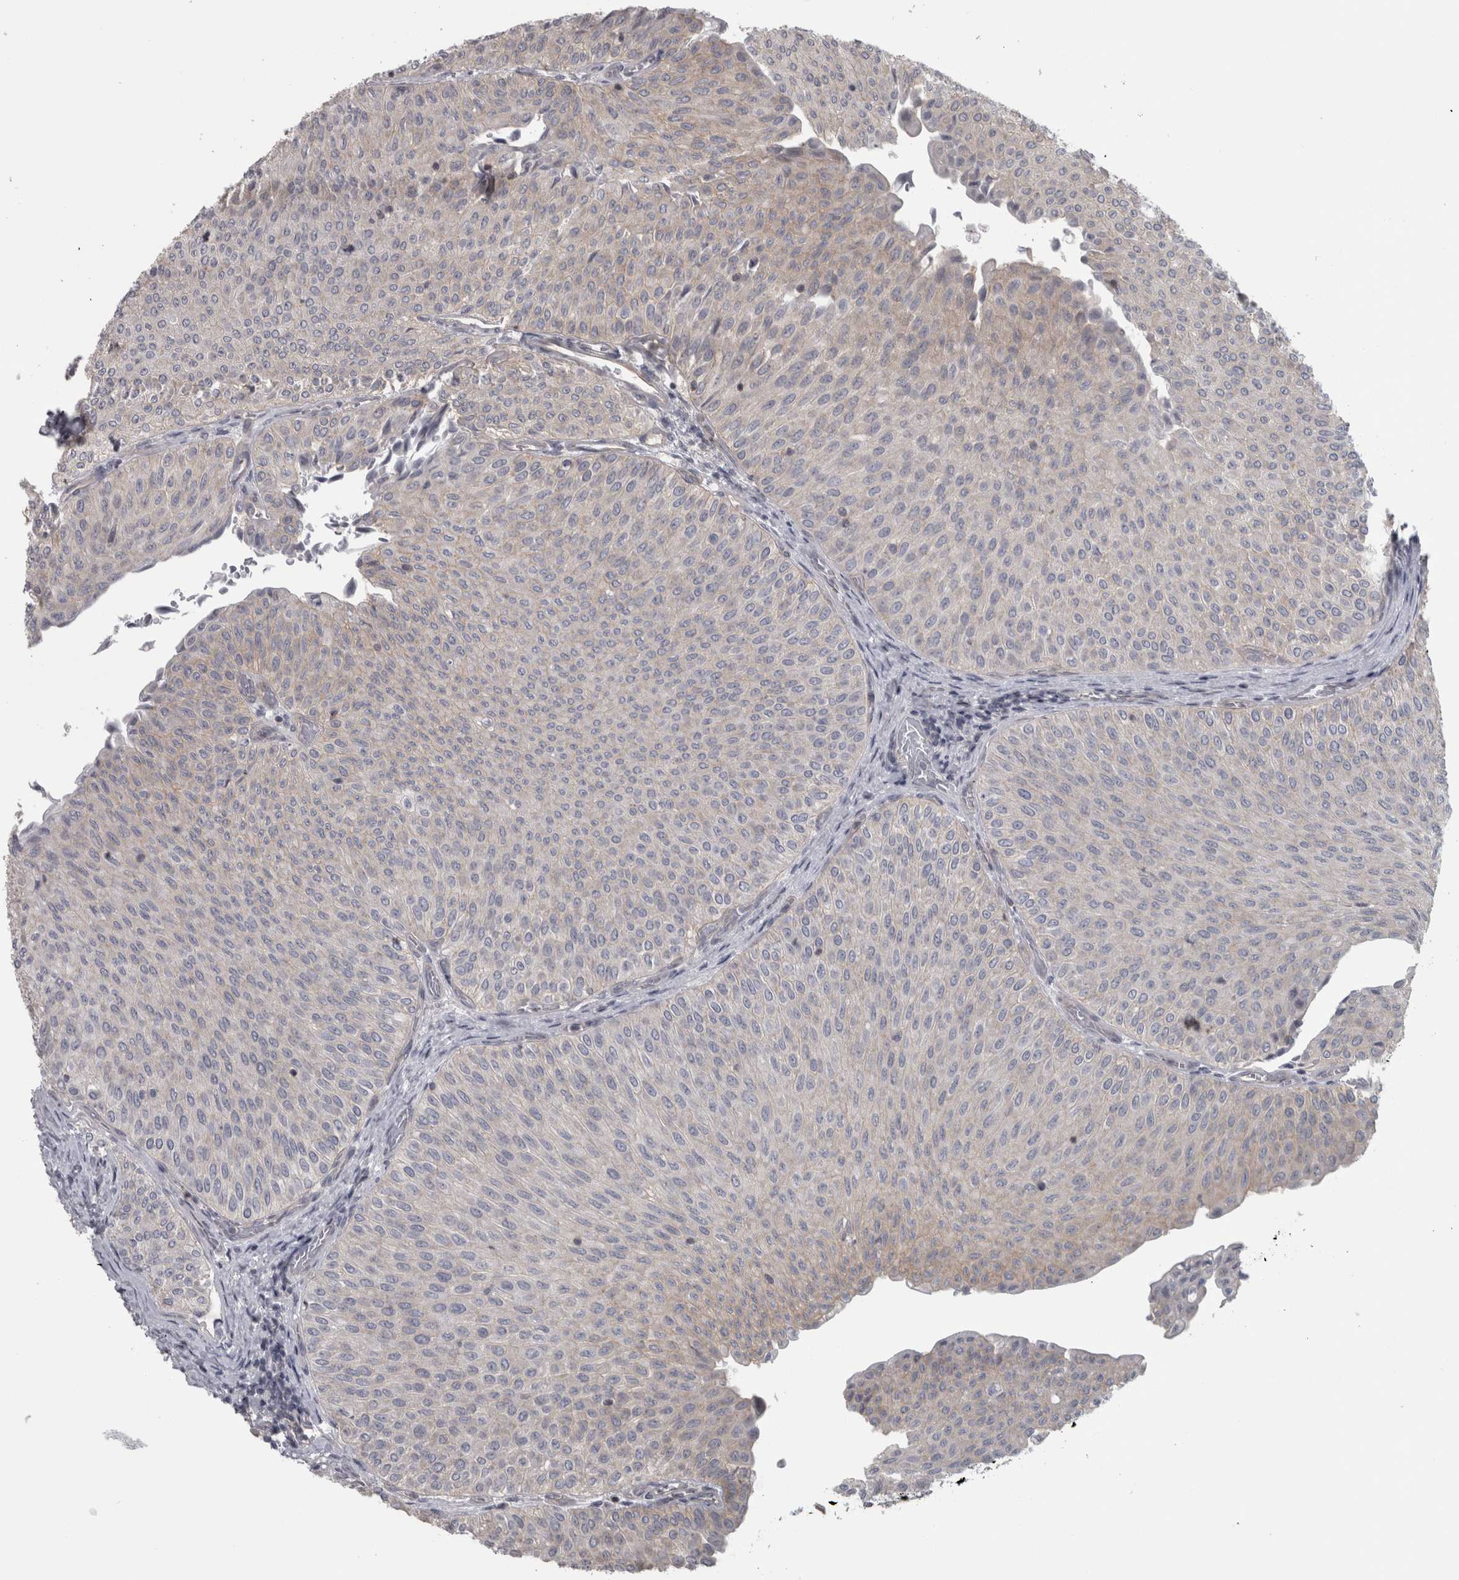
{"staining": {"intensity": "negative", "quantity": "none", "location": "none"}, "tissue": "urothelial cancer", "cell_type": "Tumor cells", "image_type": "cancer", "snomed": [{"axis": "morphology", "description": "Urothelial carcinoma, Low grade"}, {"axis": "topography", "description": "Urinary bladder"}], "caption": "High magnification brightfield microscopy of urothelial cancer stained with DAB (brown) and counterstained with hematoxylin (blue): tumor cells show no significant positivity.", "gene": "PPP1R12B", "patient": {"sex": "male", "age": 78}}